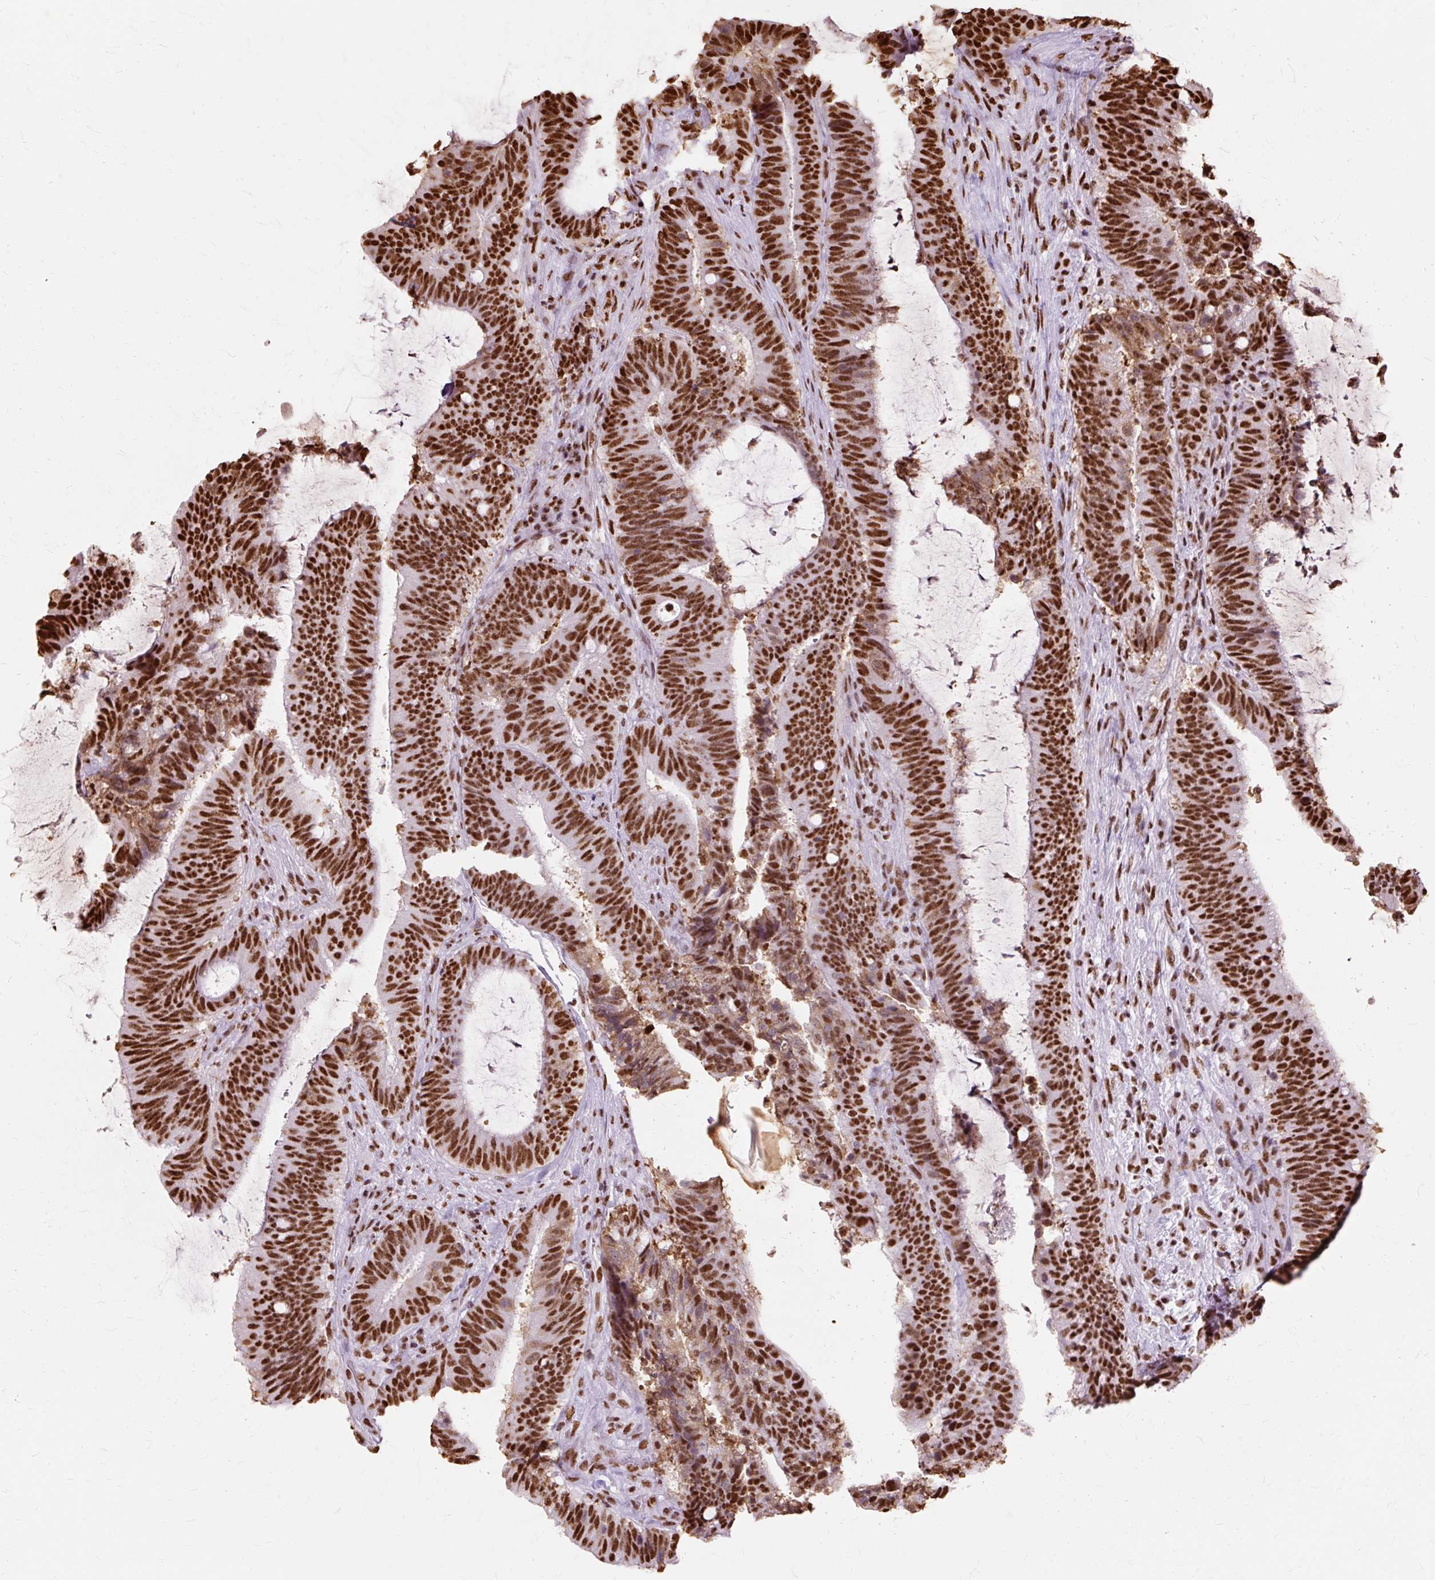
{"staining": {"intensity": "strong", "quantity": ">75%", "location": "nuclear"}, "tissue": "colorectal cancer", "cell_type": "Tumor cells", "image_type": "cancer", "snomed": [{"axis": "morphology", "description": "Adenocarcinoma, NOS"}, {"axis": "topography", "description": "Colon"}], "caption": "There is high levels of strong nuclear positivity in tumor cells of colorectal adenocarcinoma, as demonstrated by immunohistochemical staining (brown color).", "gene": "XRCC6", "patient": {"sex": "female", "age": 43}}